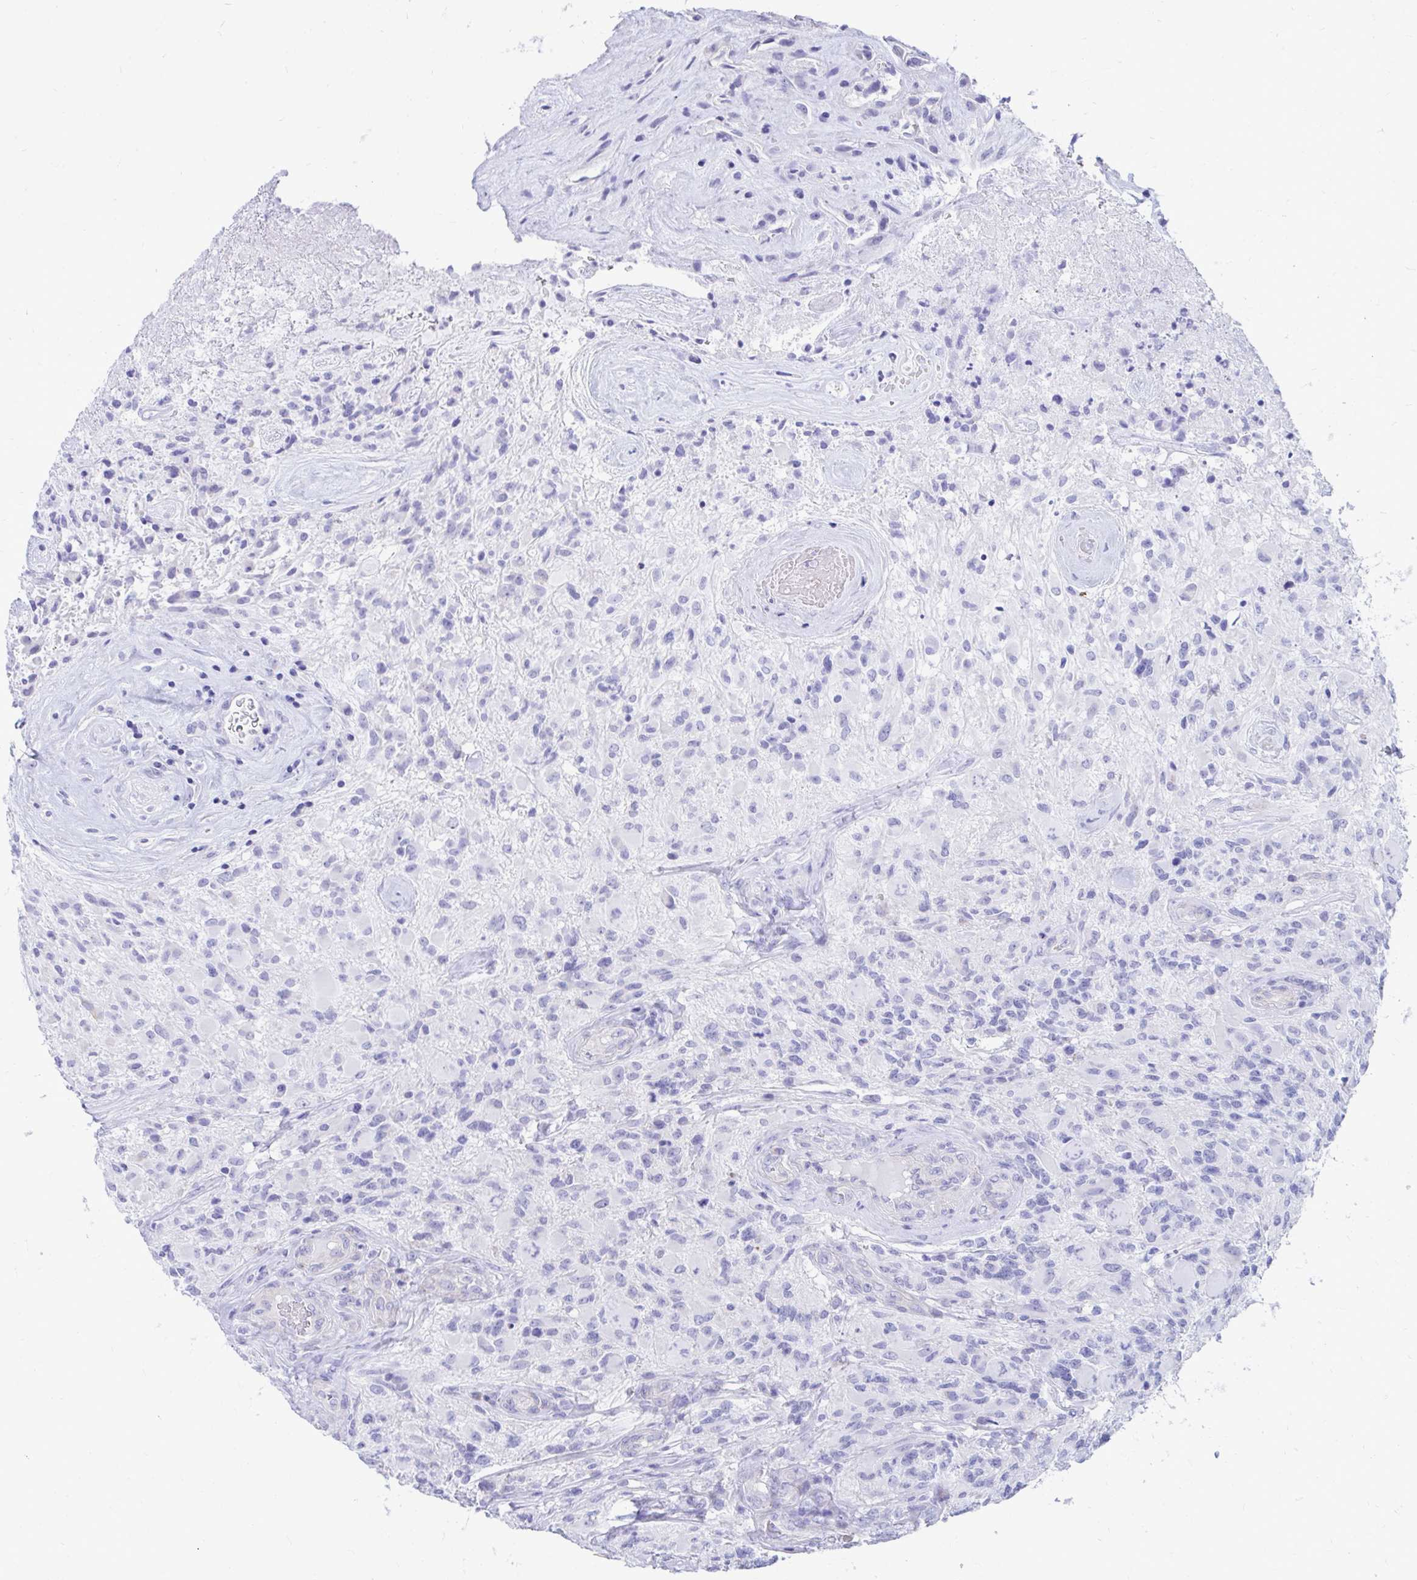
{"staining": {"intensity": "negative", "quantity": "none", "location": "none"}, "tissue": "glioma", "cell_type": "Tumor cells", "image_type": "cancer", "snomed": [{"axis": "morphology", "description": "Glioma, malignant, High grade"}, {"axis": "topography", "description": "Brain"}], "caption": "Glioma was stained to show a protein in brown. There is no significant positivity in tumor cells.", "gene": "SHISA8", "patient": {"sex": "female", "age": 65}}